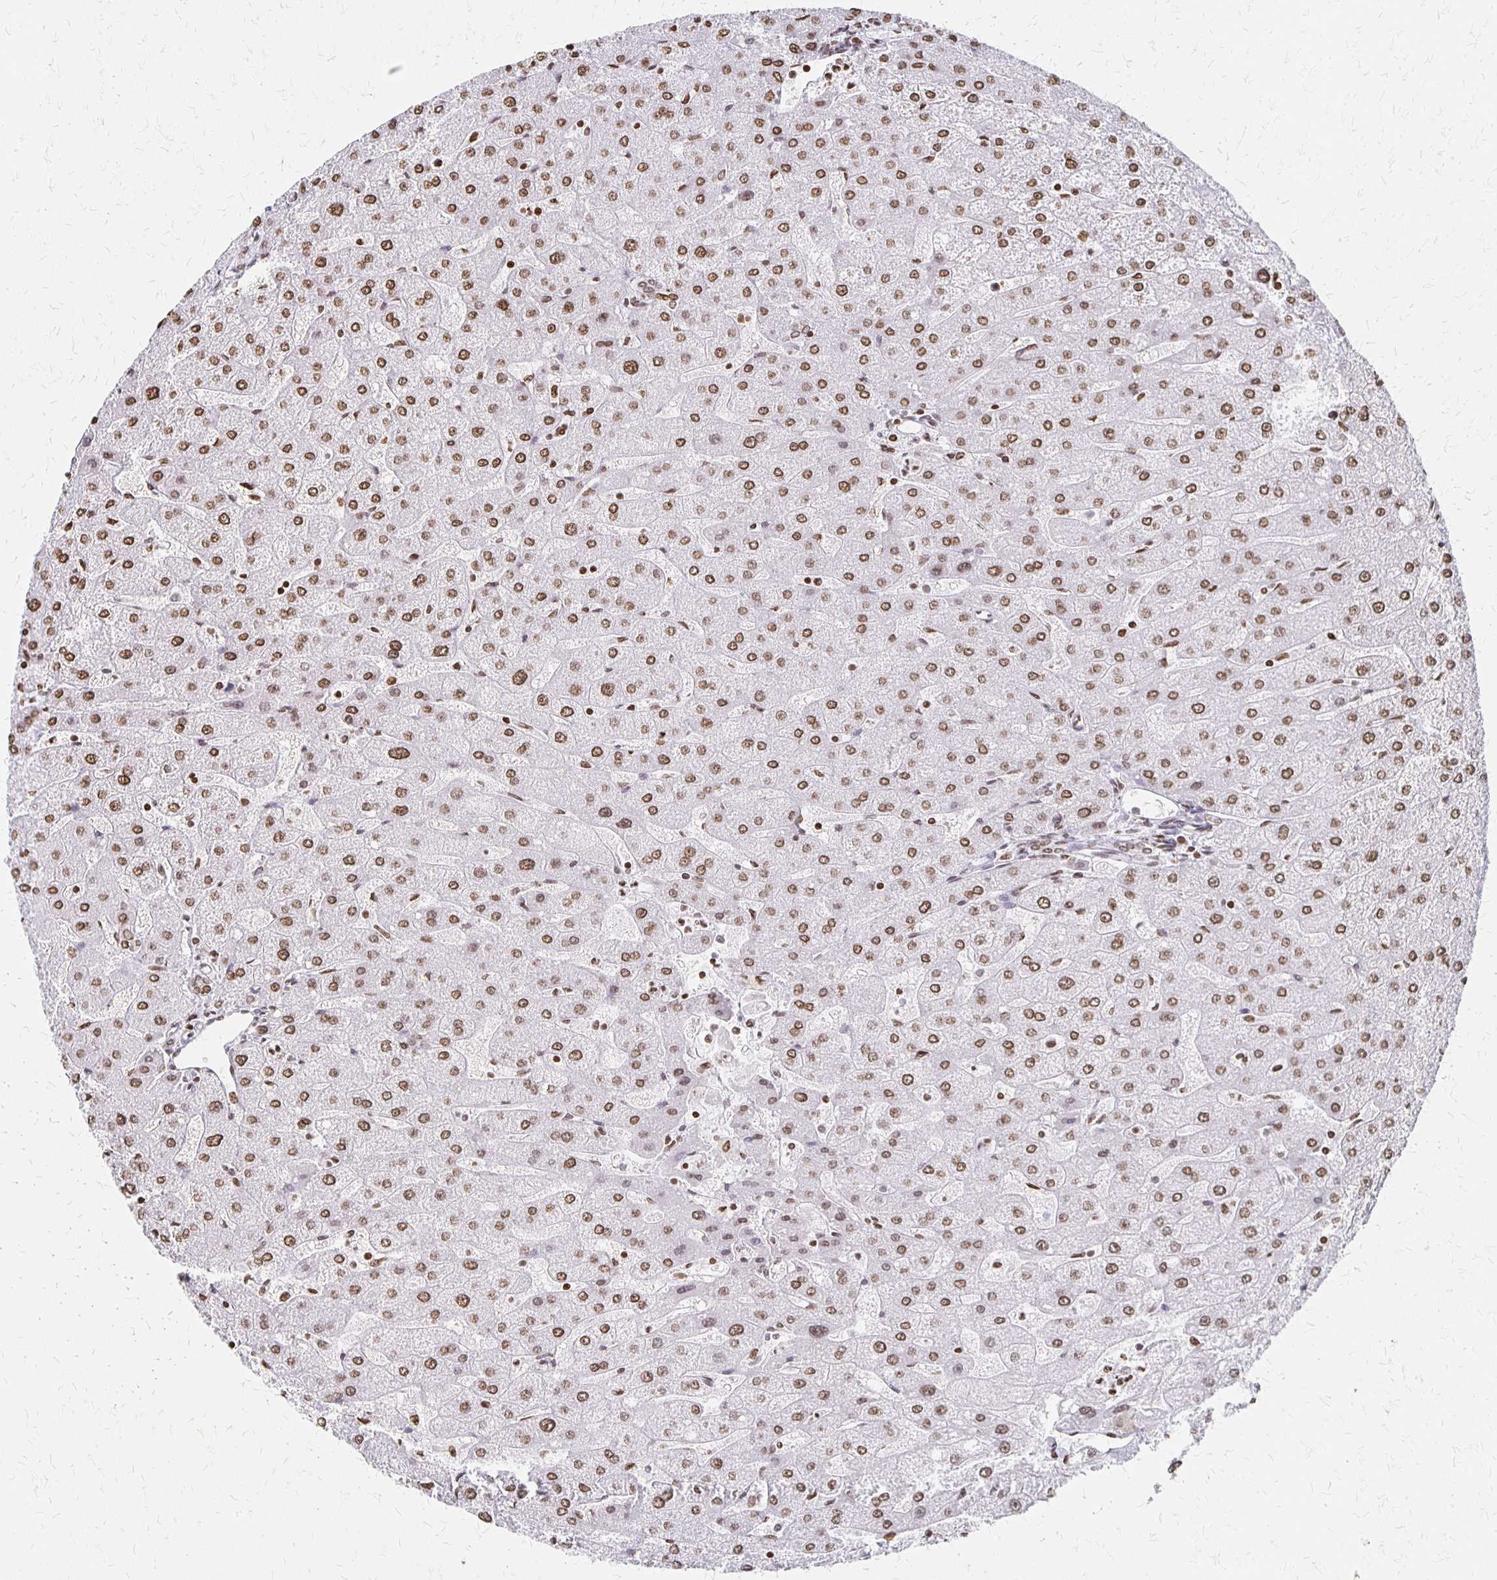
{"staining": {"intensity": "weak", "quantity": "25%-75%", "location": "nuclear"}, "tissue": "liver", "cell_type": "Cholangiocytes", "image_type": "normal", "snomed": [{"axis": "morphology", "description": "Normal tissue, NOS"}, {"axis": "topography", "description": "Liver"}], "caption": "Cholangiocytes exhibit weak nuclear expression in about 25%-75% of cells in normal liver.", "gene": "ZNF280C", "patient": {"sex": "male", "age": 67}}